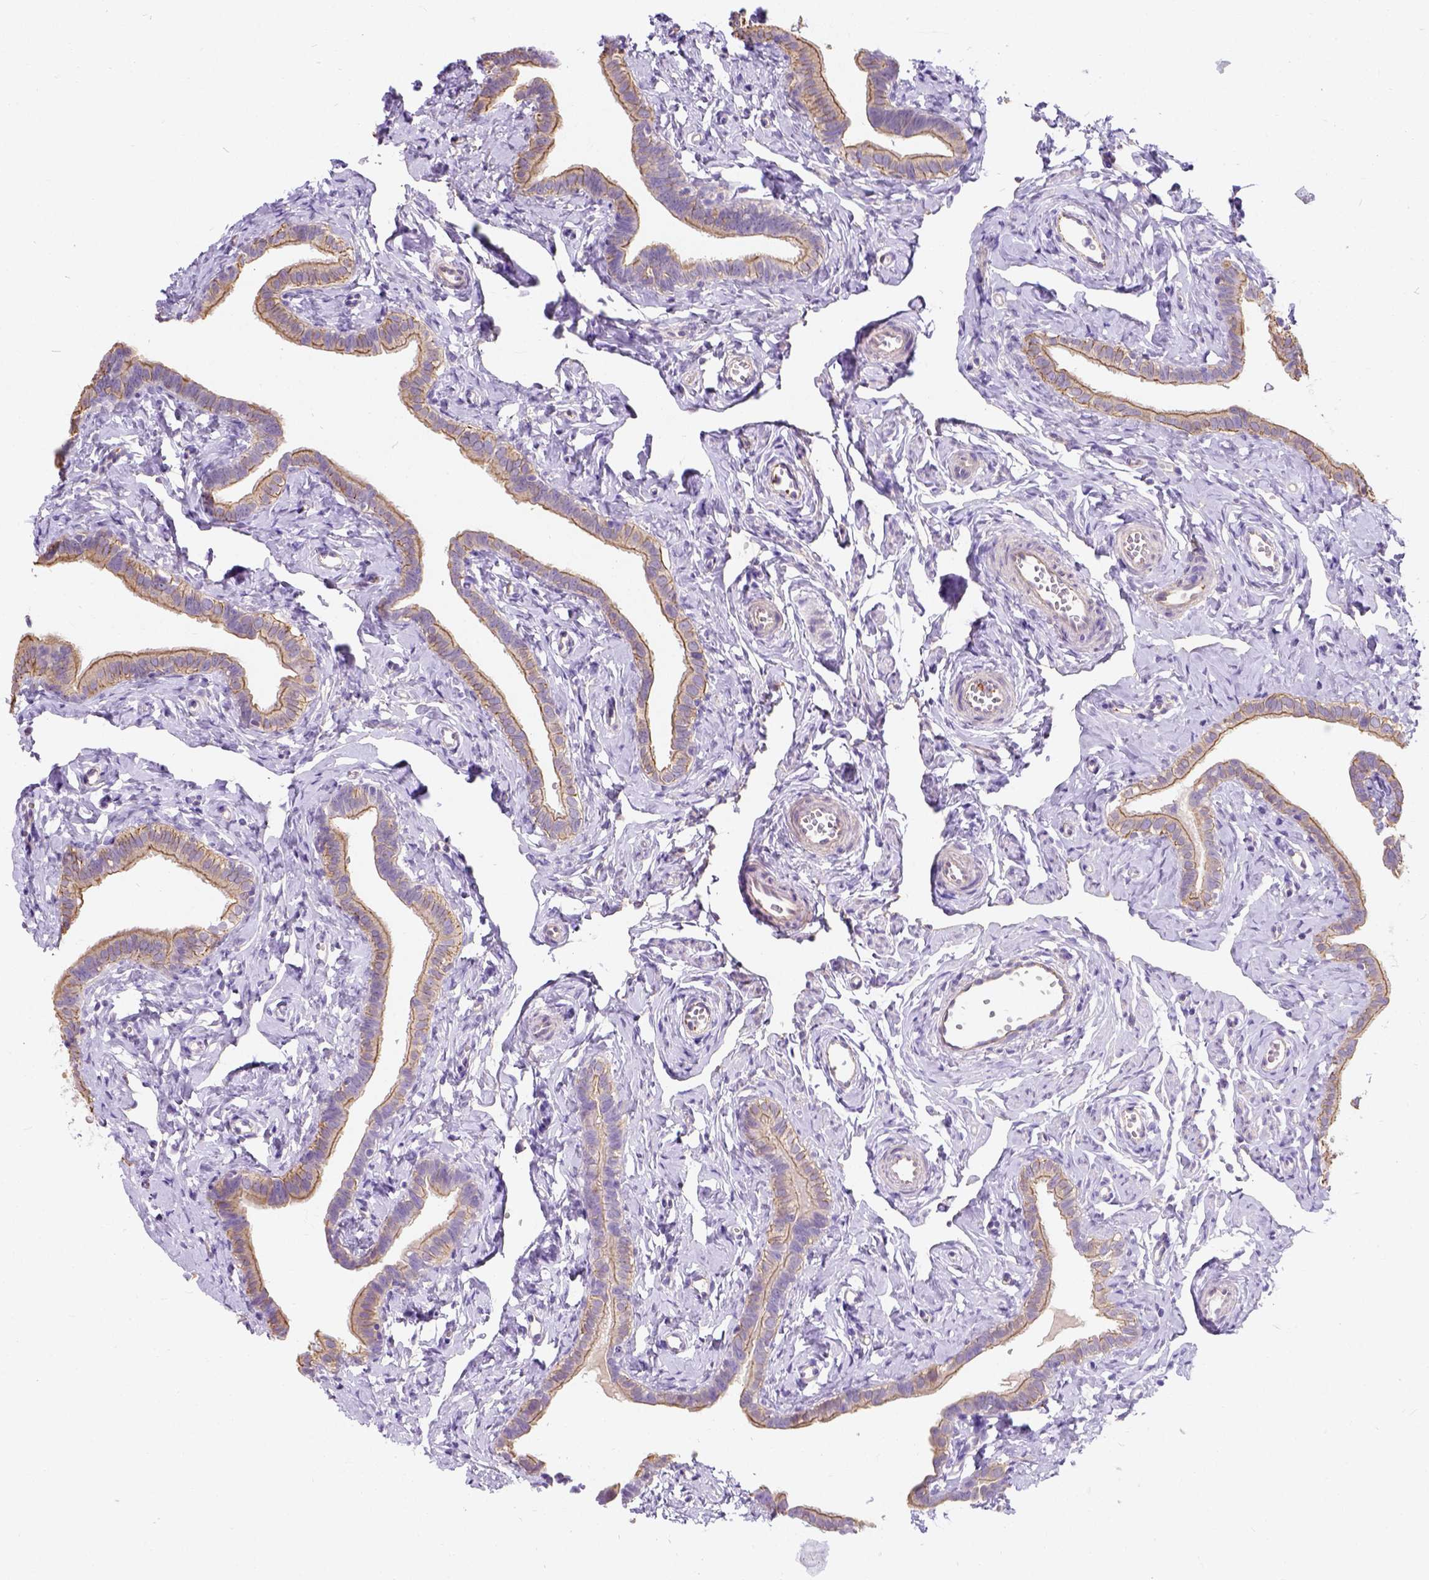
{"staining": {"intensity": "moderate", "quantity": ">75%", "location": "cytoplasmic/membranous"}, "tissue": "fallopian tube", "cell_type": "Glandular cells", "image_type": "normal", "snomed": [{"axis": "morphology", "description": "Normal tissue, NOS"}, {"axis": "topography", "description": "Fallopian tube"}], "caption": "Fallopian tube stained with DAB (3,3'-diaminobenzidine) immunohistochemistry (IHC) shows medium levels of moderate cytoplasmic/membranous expression in approximately >75% of glandular cells.", "gene": "PHF7", "patient": {"sex": "female", "age": 41}}